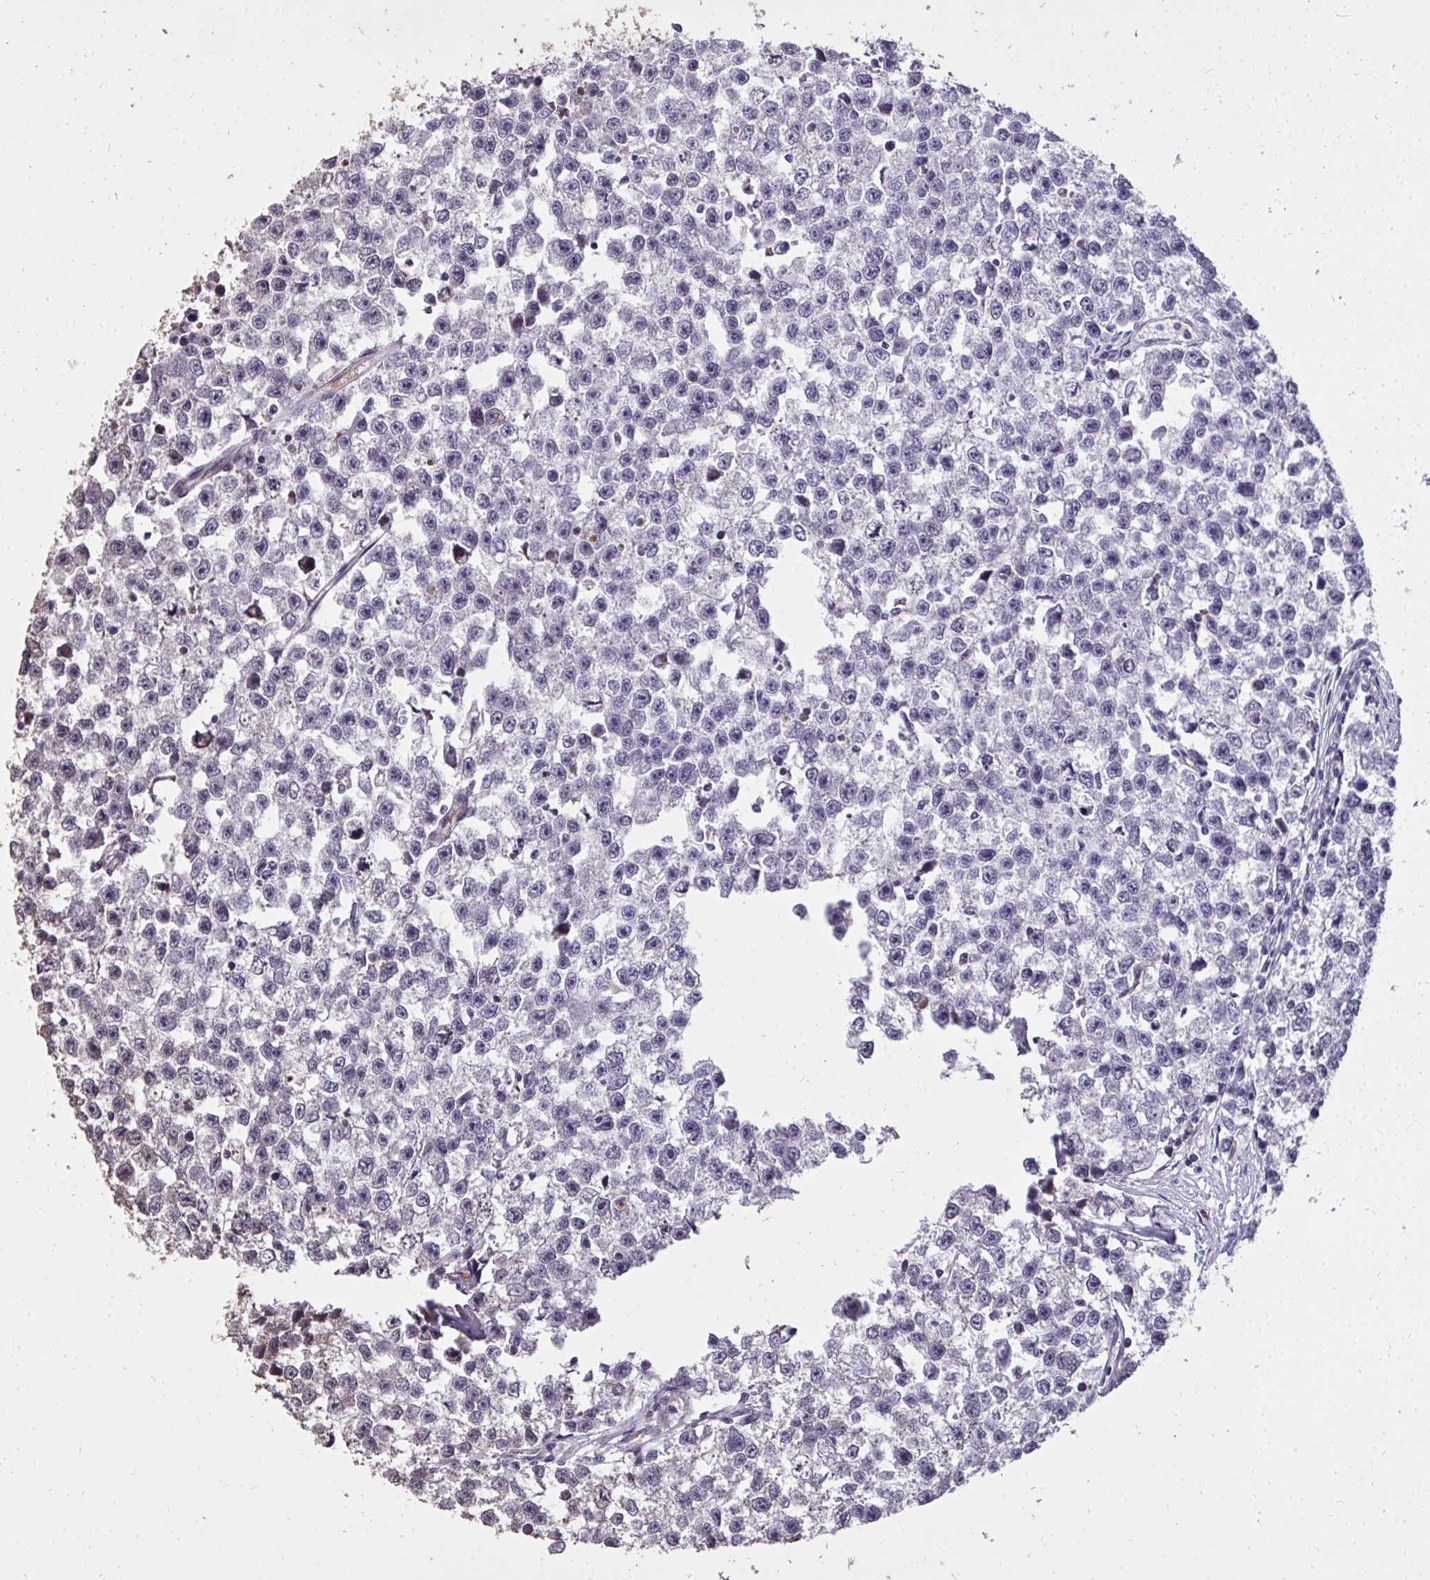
{"staining": {"intensity": "negative", "quantity": "none", "location": "none"}, "tissue": "testis cancer", "cell_type": "Tumor cells", "image_type": "cancer", "snomed": [{"axis": "morphology", "description": "Seminoma, NOS"}, {"axis": "topography", "description": "Testis"}], "caption": "Micrograph shows no protein staining in tumor cells of seminoma (testis) tissue. (DAB IHC with hematoxylin counter stain).", "gene": "FIBCD1", "patient": {"sex": "male", "age": 26}}